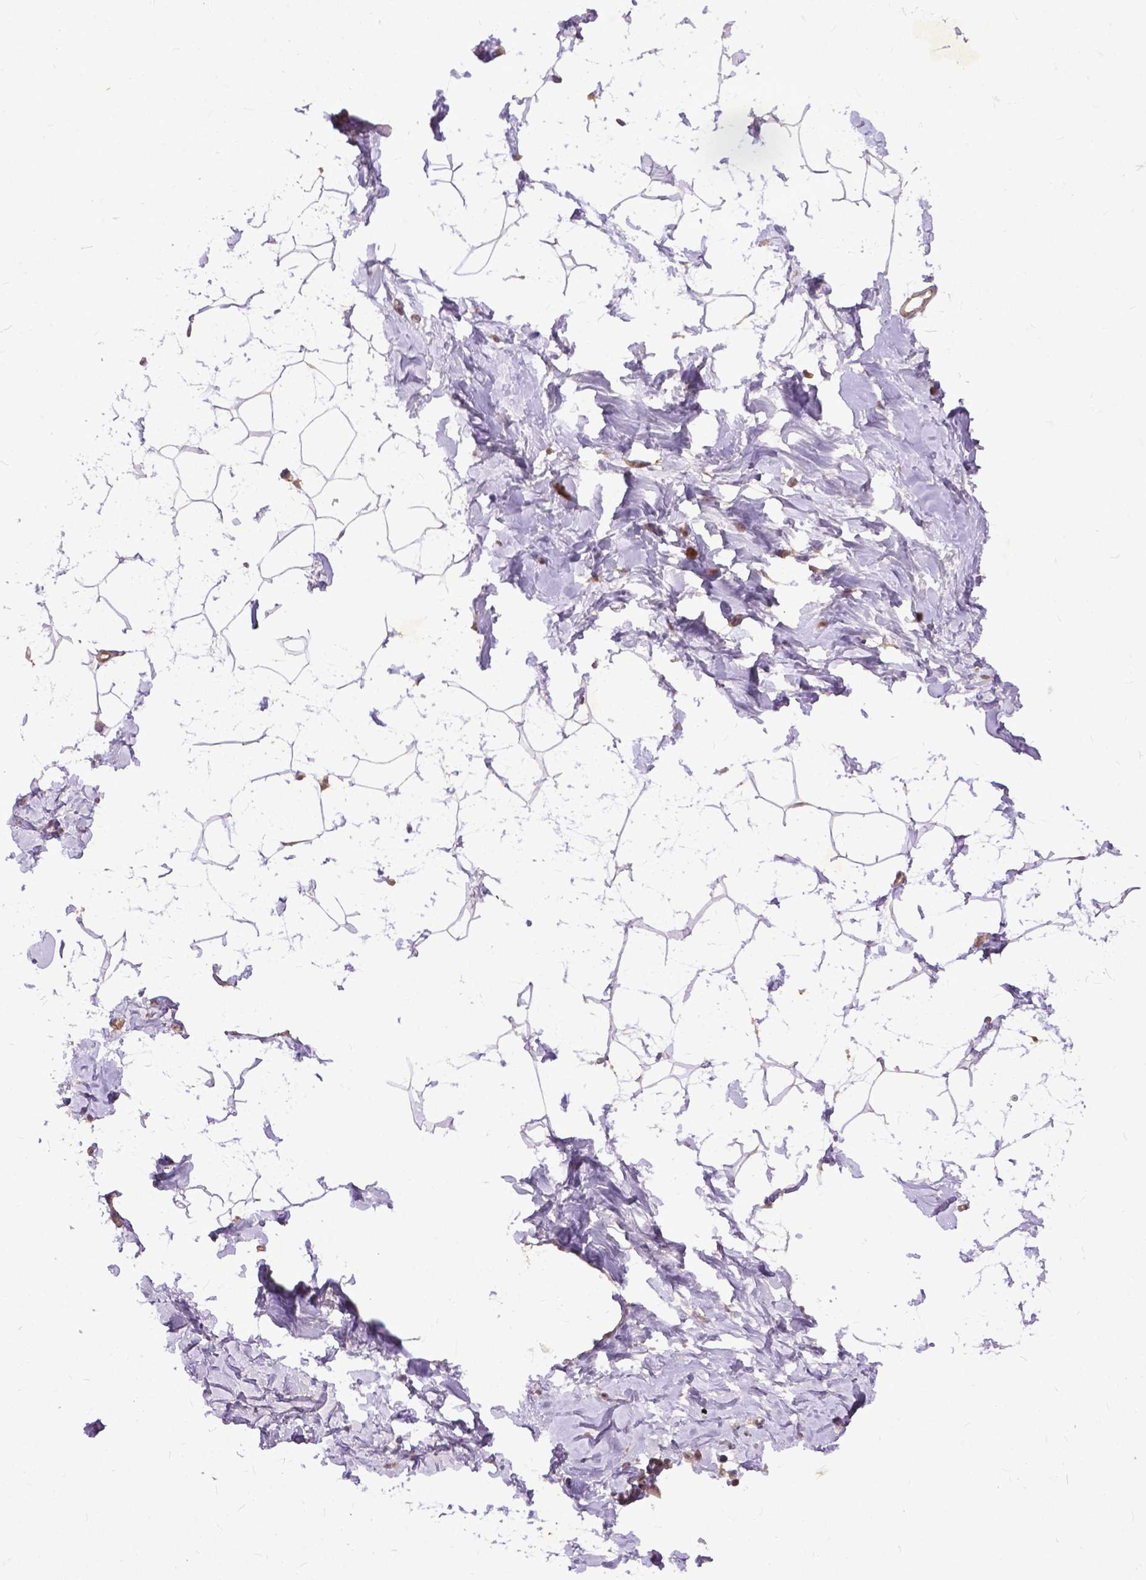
{"staining": {"intensity": "weak", "quantity": "25%-75%", "location": "cytoplasmic/membranous"}, "tissue": "breast", "cell_type": "Adipocytes", "image_type": "normal", "snomed": [{"axis": "morphology", "description": "Normal tissue, NOS"}, {"axis": "topography", "description": "Breast"}], "caption": "Immunohistochemical staining of benign human breast shows 25%-75% levels of weak cytoplasmic/membranous protein positivity in approximately 25%-75% of adipocytes.", "gene": "PARP3", "patient": {"sex": "female", "age": 32}}